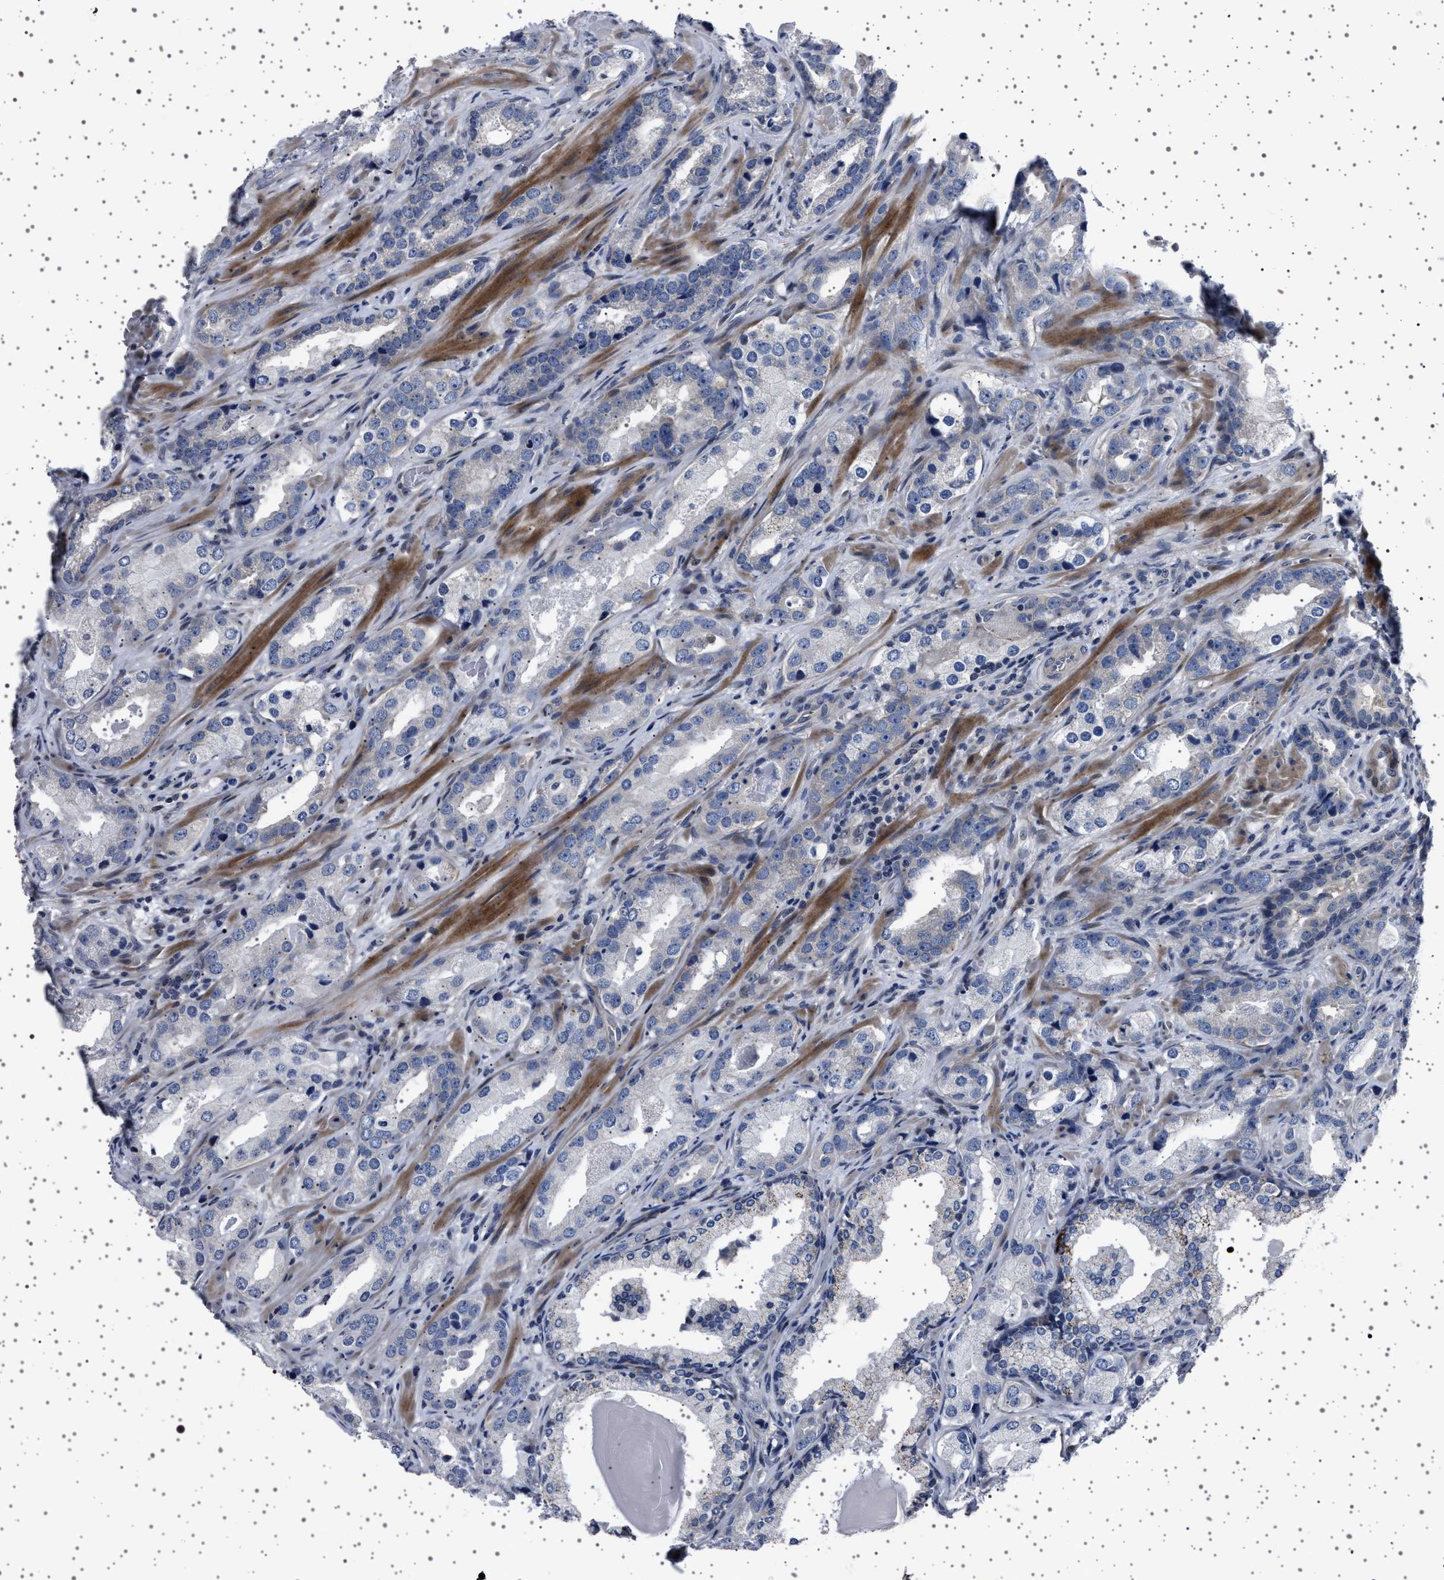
{"staining": {"intensity": "negative", "quantity": "none", "location": "none"}, "tissue": "prostate cancer", "cell_type": "Tumor cells", "image_type": "cancer", "snomed": [{"axis": "morphology", "description": "Adenocarcinoma, High grade"}, {"axis": "topography", "description": "Prostate"}], "caption": "Immunohistochemical staining of human adenocarcinoma (high-grade) (prostate) shows no significant positivity in tumor cells.", "gene": "PAK5", "patient": {"sex": "male", "age": 63}}